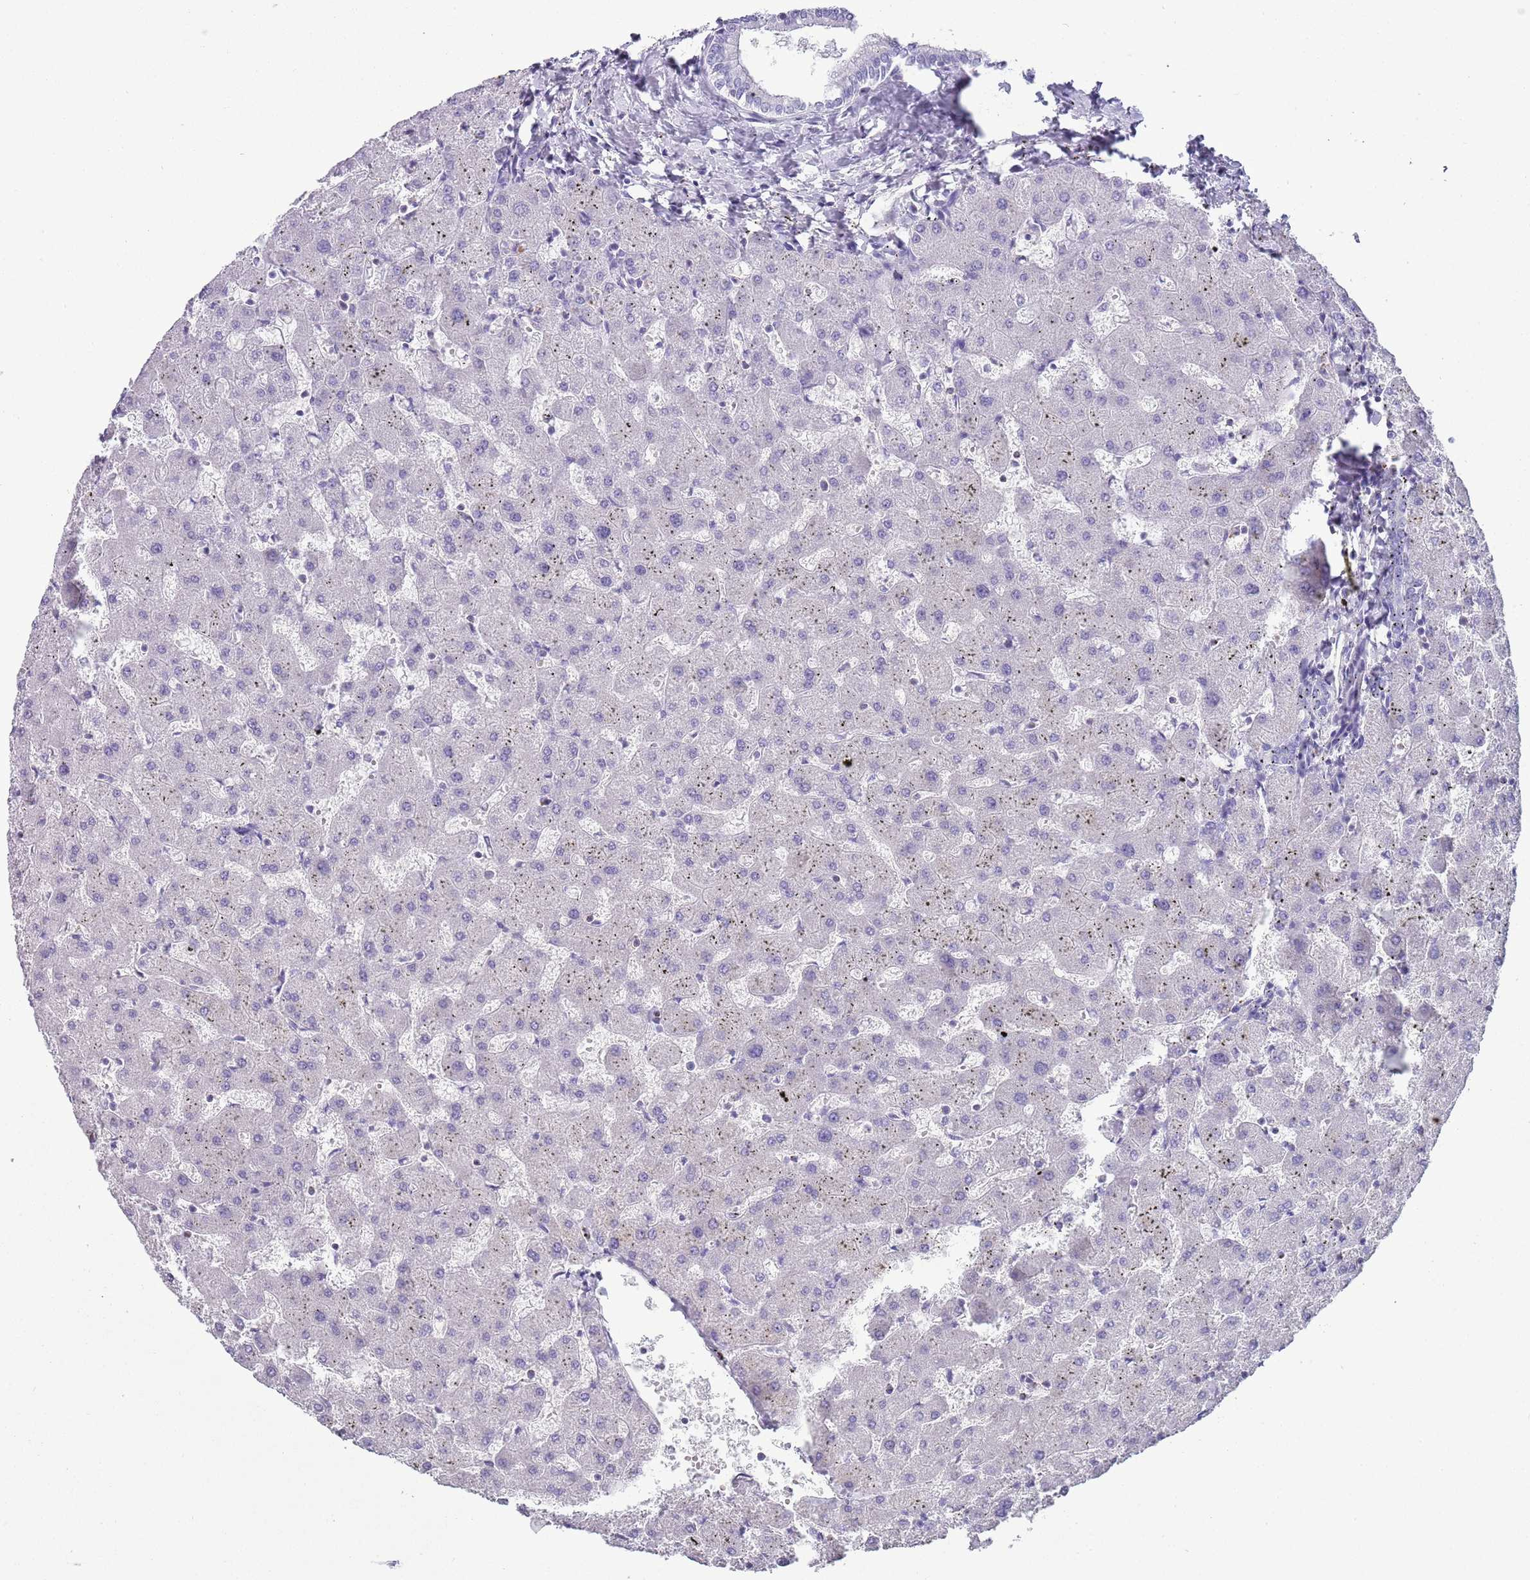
{"staining": {"intensity": "negative", "quantity": "none", "location": "none"}, "tissue": "liver", "cell_type": "Cholangiocytes", "image_type": "normal", "snomed": [{"axis": "morphology", "description": "Normal tissue, NOS"}, {"axis": "topography", "description": "Liver"}], "caption": "Immunohistochemical staining of normal liver displays no significant positivity in cholangiocytes. (Immunohistochemistry, brightfield microscopy, high magnification).", "gene": "ENSG00000271254", "patient": {"sex": "female", "age": 63}}